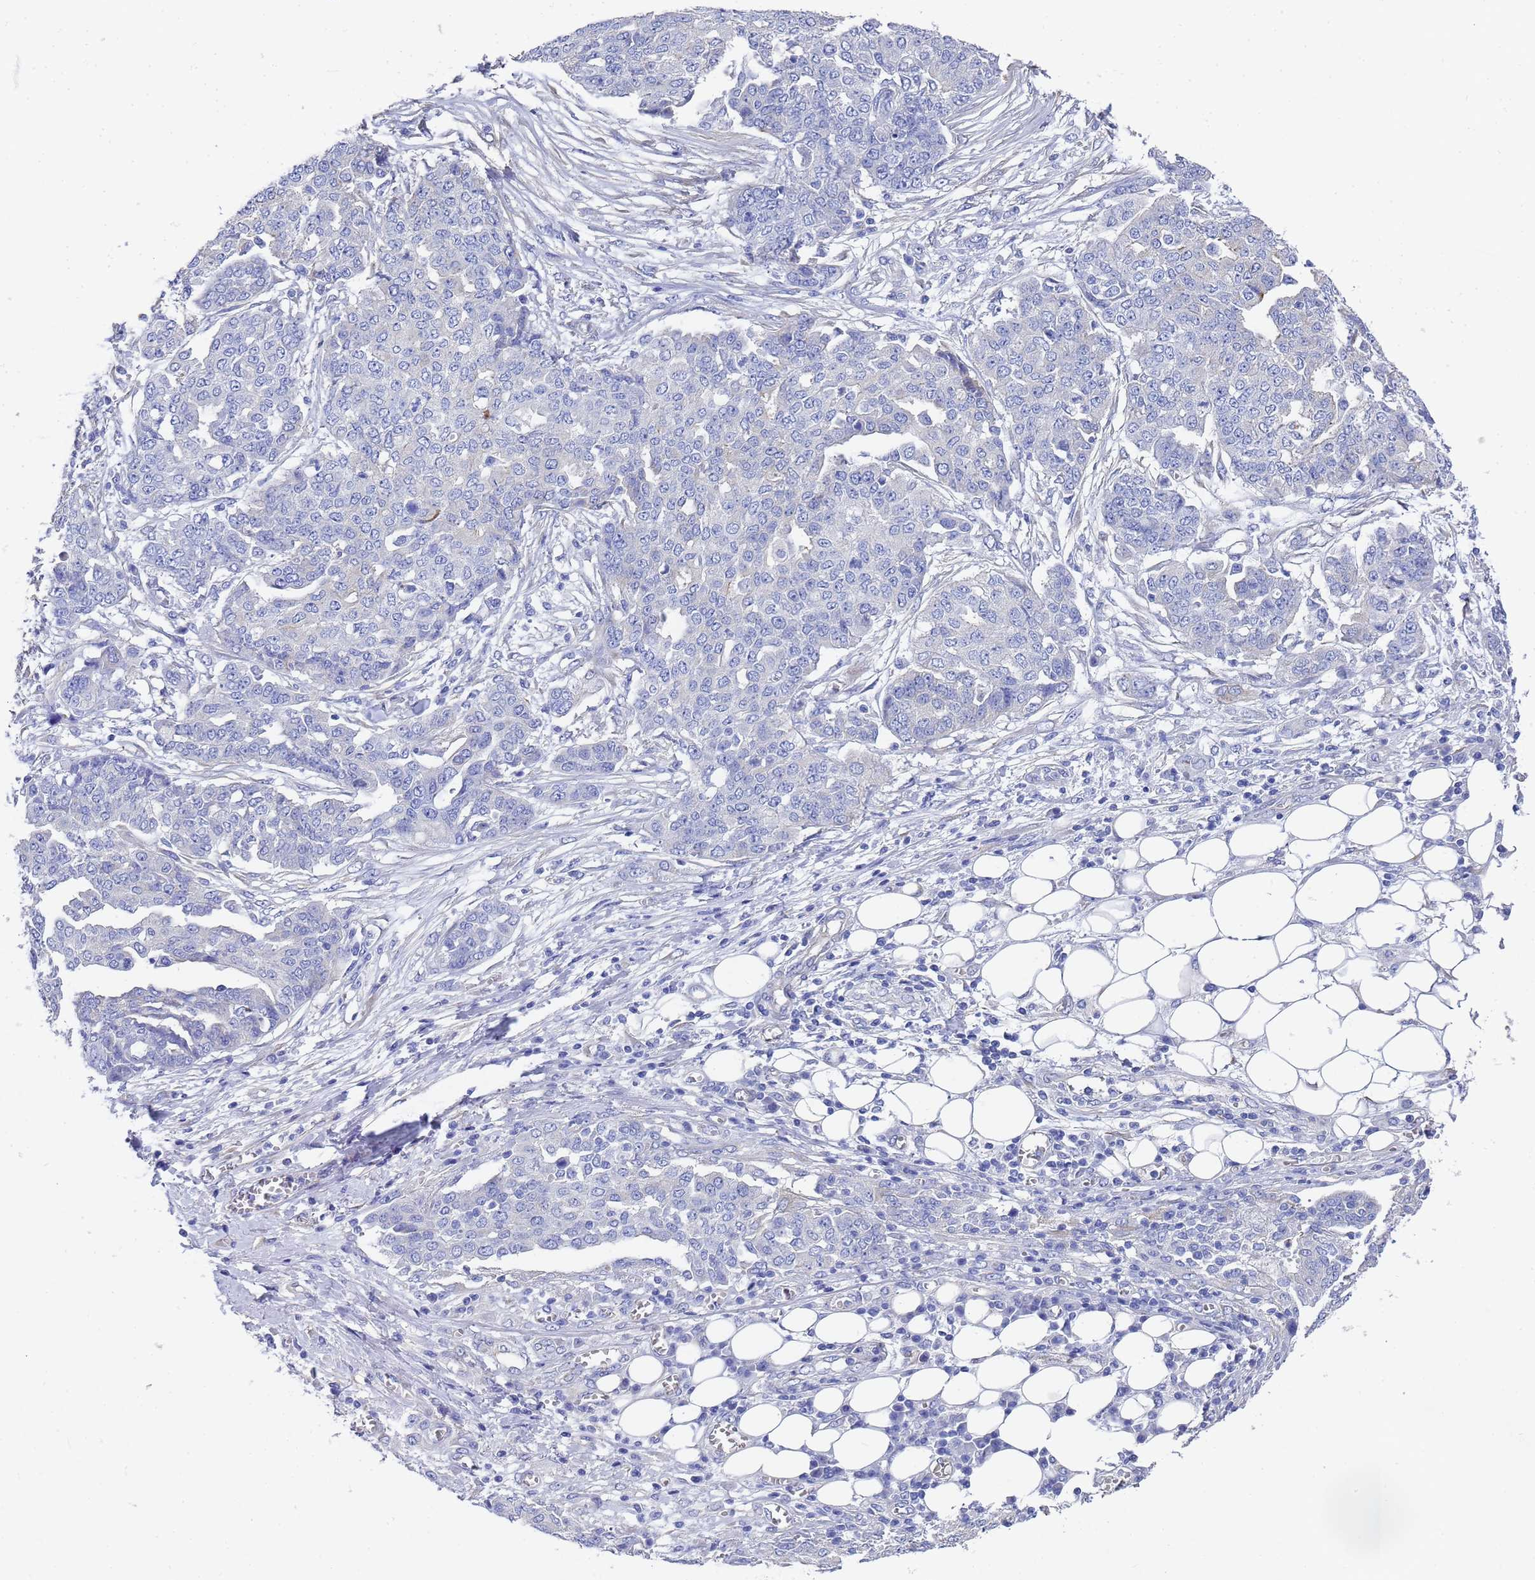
{"staining": {"intensity": "negative", "quantity": "none", "location": "none"}, "tissue": "ovarian cancer", "cell_type": "Tumor cells", "image_type": "cancer", "snomed": [{"axis": "morphology", "description": "Cystadenocarcinoma, serous, NOS"}, {"axis": "topography", "description": "Soft tissue"}, {"axis": "topography", "description": "Ovary"}], "caption": "This is an immunohistochemistry micrograph of serous cystadenocarcinoma (ovarian). There is no staining in tumor cells.", "gene": "TUBB1", "patient": {"sex": "female", "age": 57}}